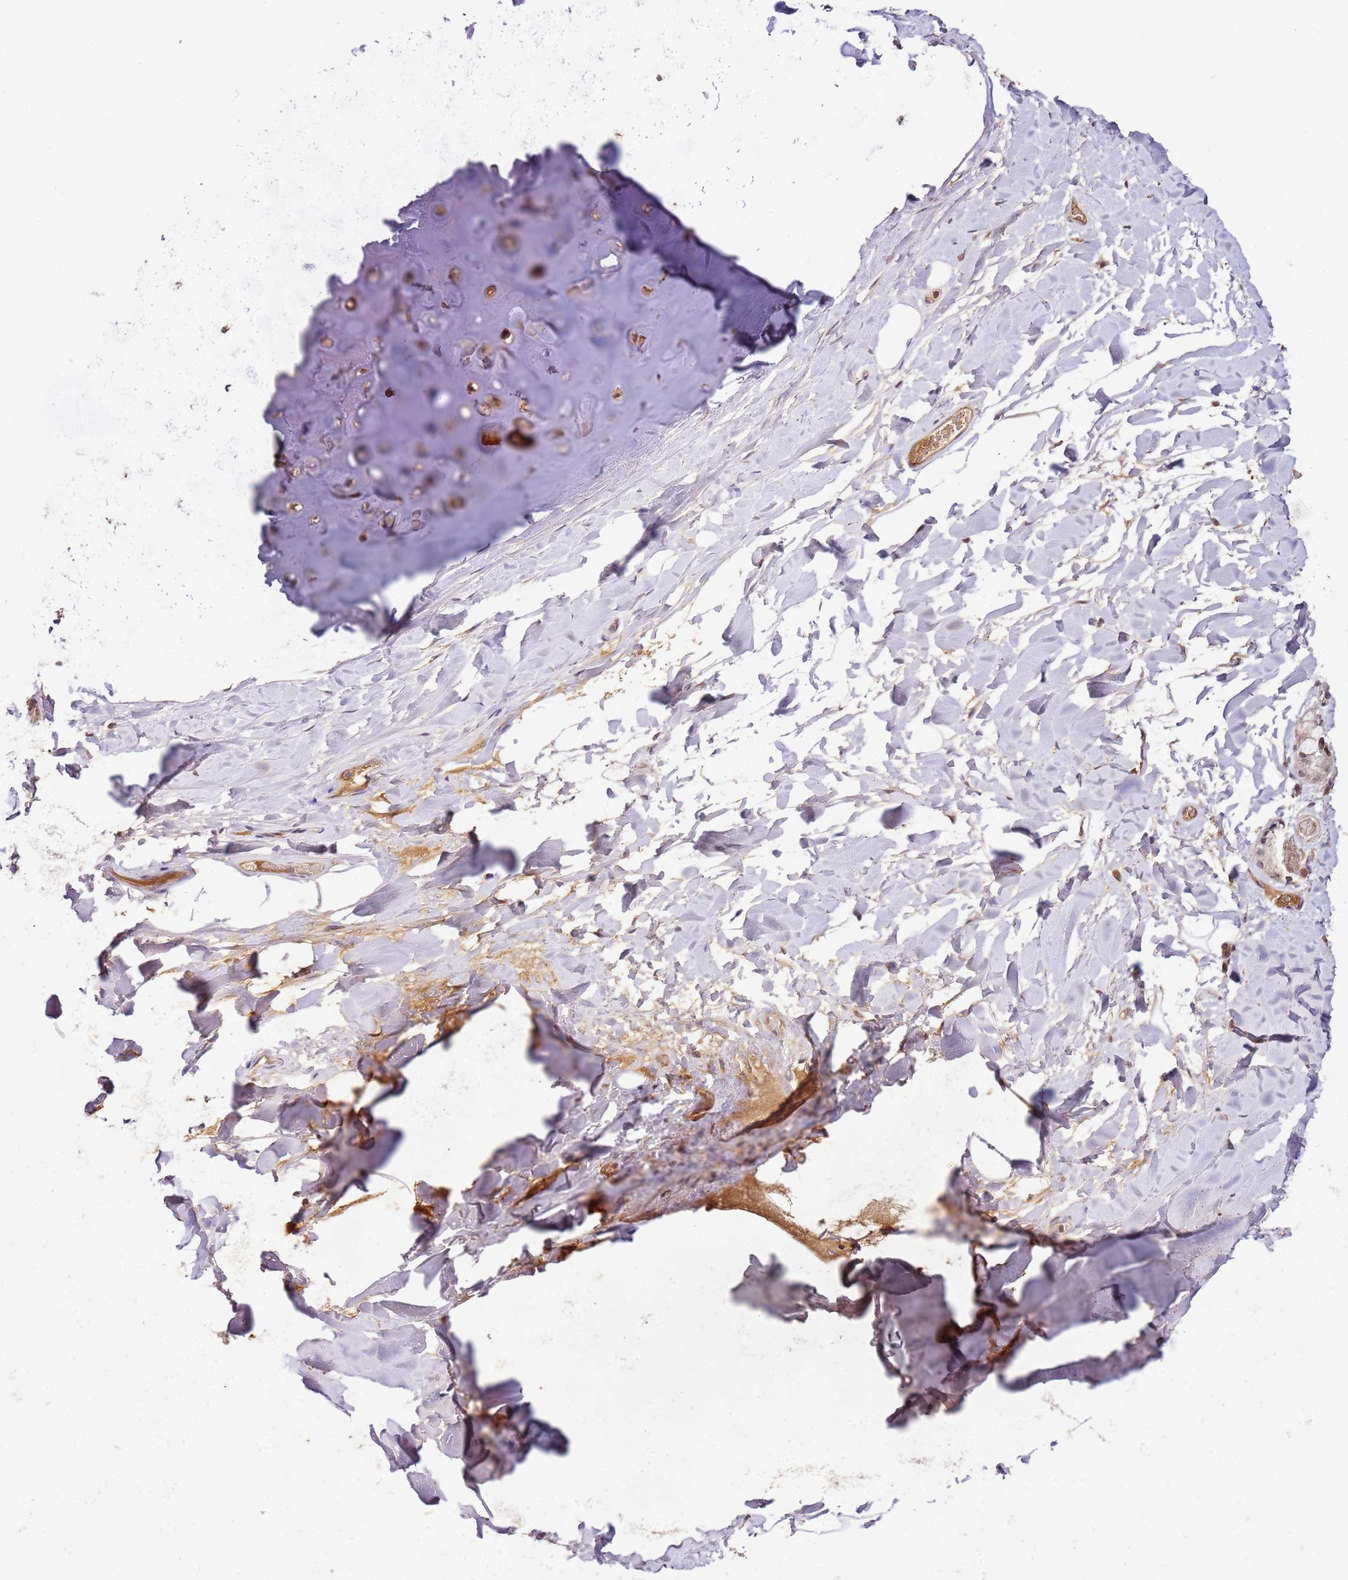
{"staining": {"intensity": "weak", "quantity": "25%-75%", "location": "cytoplasmic/membranous"}, "tissue": "adipose tissue", "cell_type": "Adipocytes", "image_type": "normal", "snomed": [{"axis": "morphology", "description": "Normal tissue, NOS"}, {"axis": "topography", "description": "Lymph node"}, {"axis": "topography", "description": "Cartilage tissue"}, {"axis": "topography", "description": "Bronchus"}], "caption": "Human adipose tissue stained for a protein (brown) displays weak cytoplasmic/membranous positive expression in approximately 25%-75% of adipocytes.", "gene": "DDX27", "patient": {"sex": "male", "age": 63}}